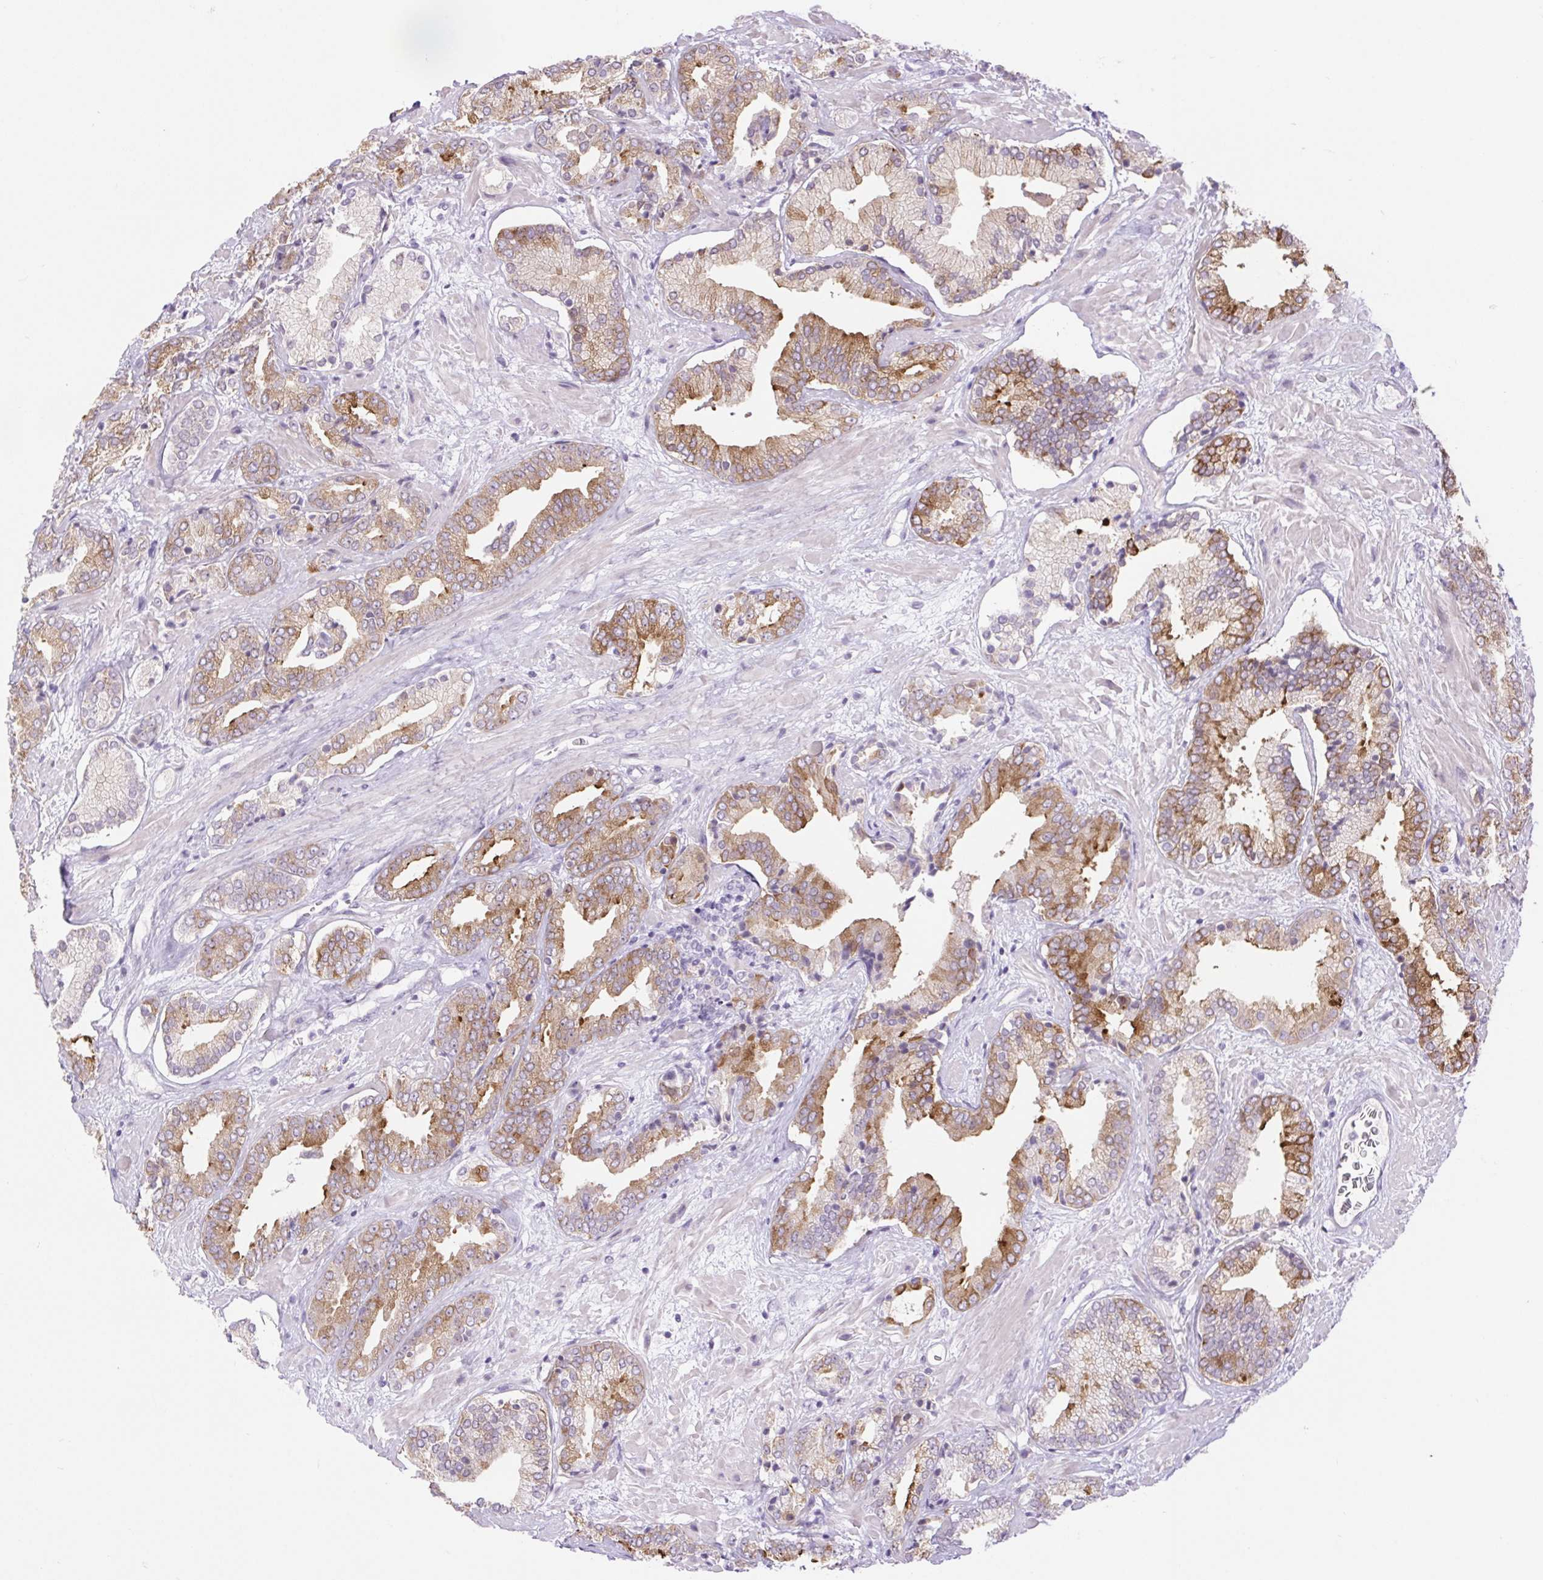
{"staining": {"intensity": "moderate", "quantity": ">75%", "location": "cytoplasmic/membranous"}, "tissue": "prostate cancer", "cell_type": "Tumor cells", "image_type": "cancer", "snomed": [{"axis": "morphology", "description": "Adenocarcinoma, High grade"}, {"axis": "topography", "description": "Prostate"}], "caption": "Immunohistochemical staining of human prostate cancer (adenocarcinoma (high-grade)) exhibits medium levels of moderate cytoplasmic/membranous protein staining in approximately >75% of tumor cells.", "gene": "BCAS1", "patient": {"sex": "male", "age": 56}}